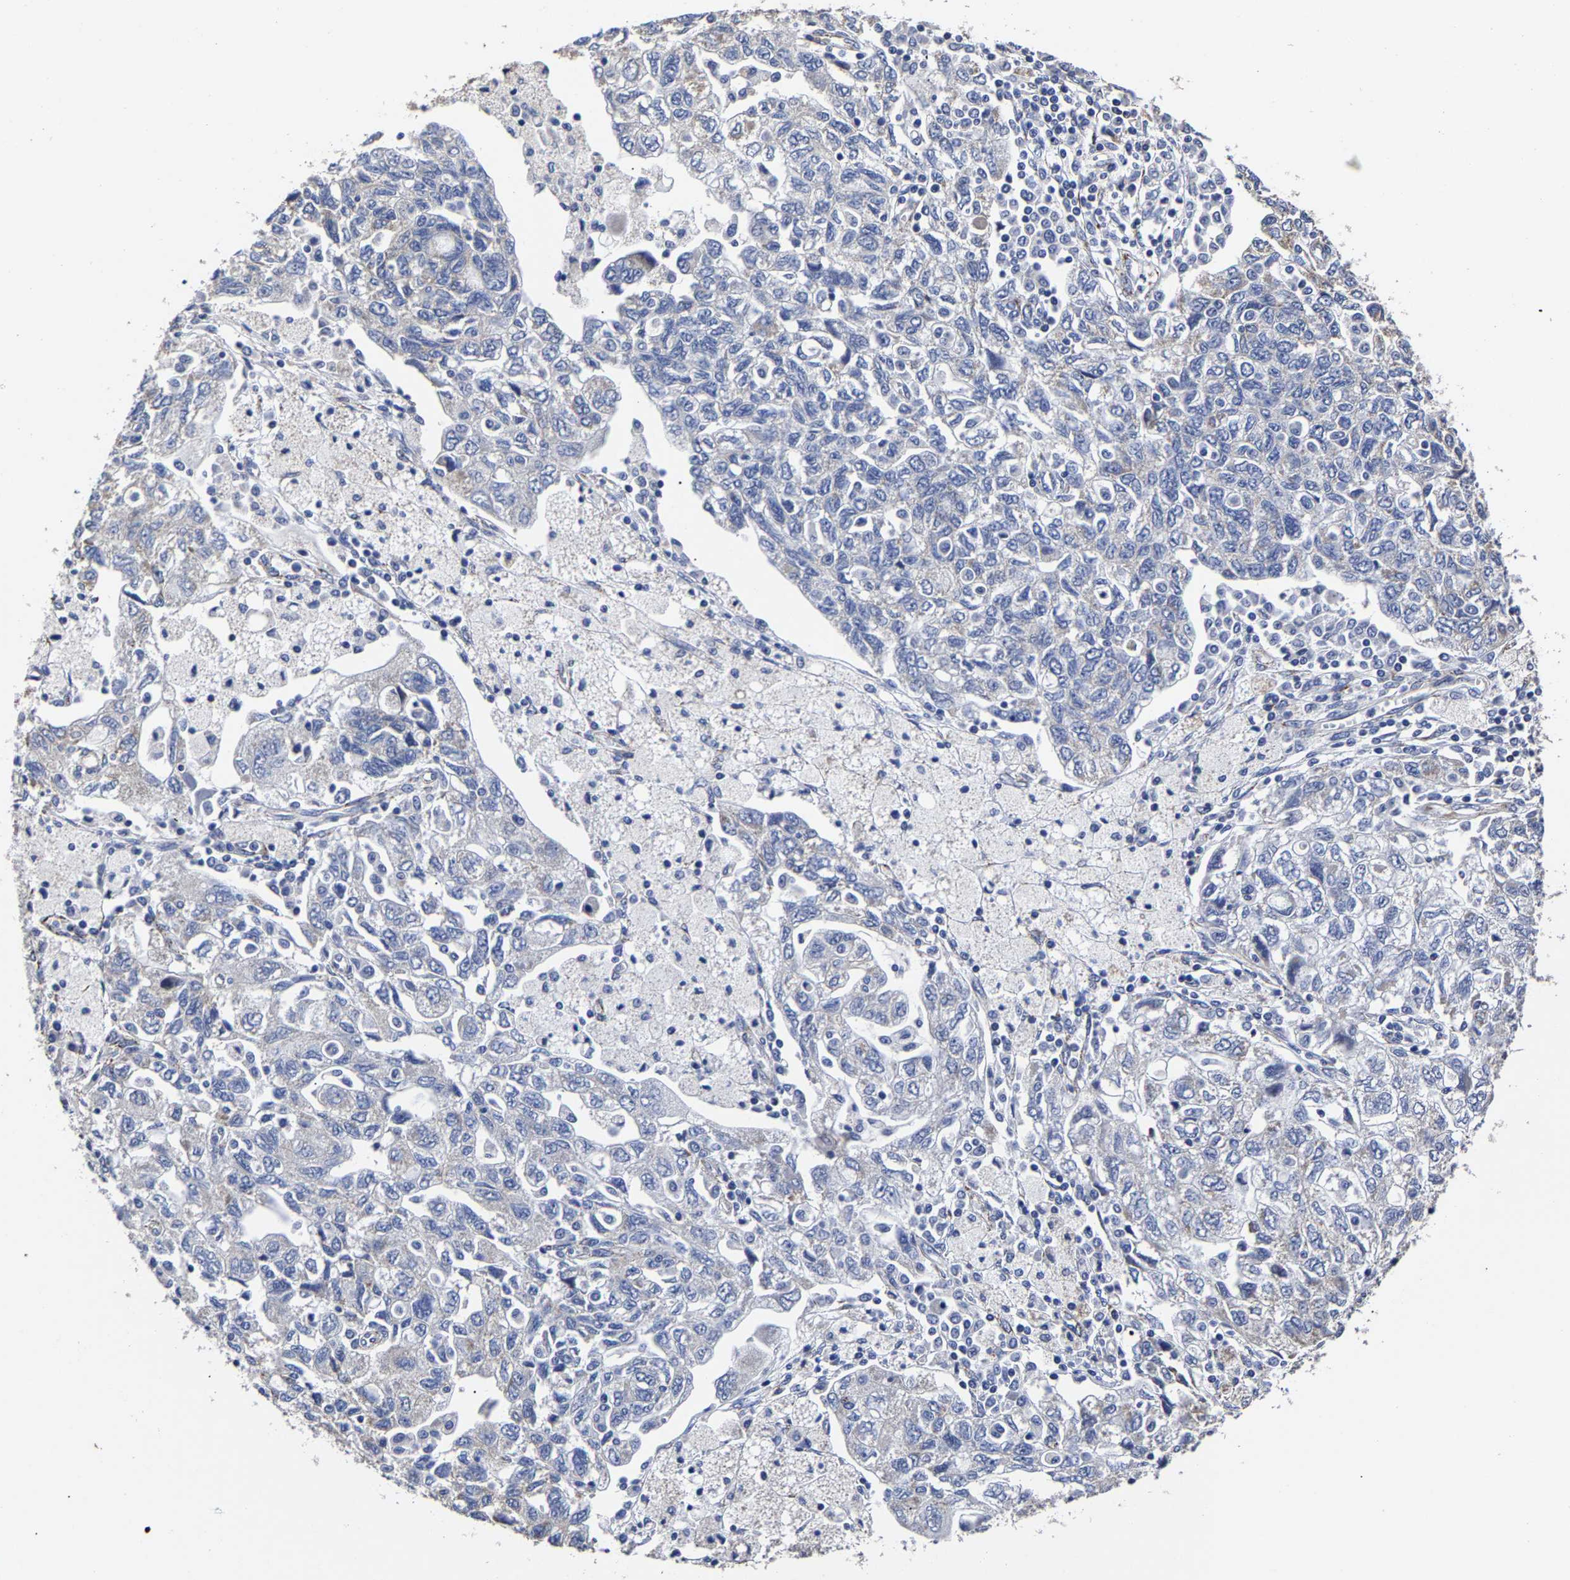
{"staining": {"intensity": "negative", "quantity": "none", "location": "none"}, "tissue": "ovarian cancer", "cell_type": "Tumor cells", "image_type": "cancer", "snomed": [{"axis": "morphology", "description": "Carcinoma, NOS"}, {"axis": "morphology", "description": "Cystadenocarcinoma, serous, NOS"}, {"axis": "topography", "description": "Ovary"}], "caption": "Ovarian cancer (serous cystadenocarcinoma) was stained to show a protein in brown. There is no significant staining in tumor cells.", "gene": "AASS", "patient": {"sex": "female", "age": 69}}